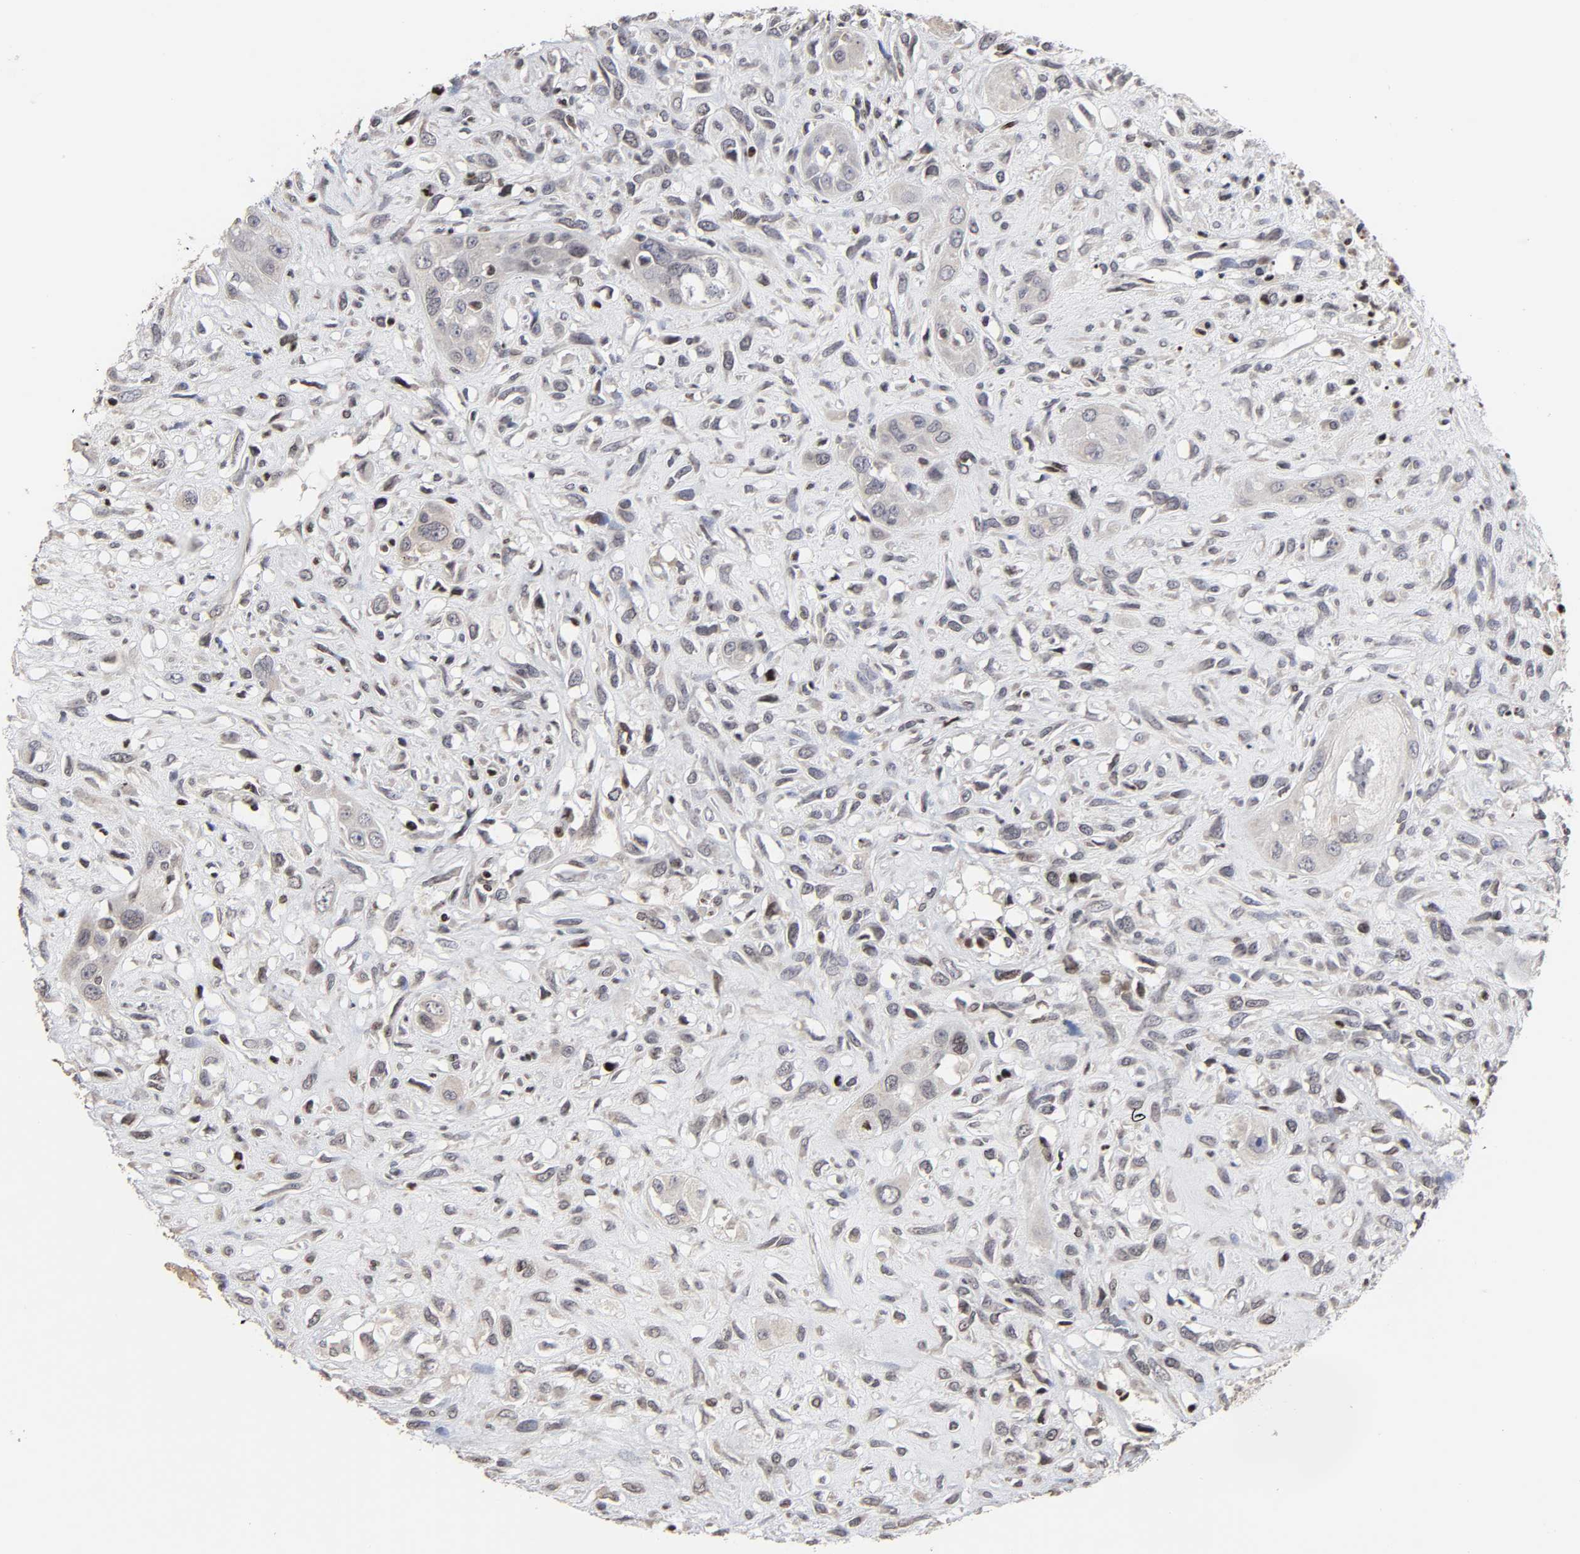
{"staining": {"intensity": "weak", "quantity": "<25%", "location": "cytoplasmic/membranous"}, "tissue": "head and neck cancer", "cell_type": "Tumor cells", "image_type": "cancer", "snomed": [{"axis": "morphology", "description": "Necrosis, NOS"}, {"axis": "morphology", "description": "Neoplasm, malignant, NOS"}, {"axis": "topography", "description": "Salivary gland"}, {"axis": "topography", "description": "Head-Neck"}], "caption": "The photomicrograph shows no staining of tumor cells in head and neck malignant neoplasm.", "gene": "ZNF473", "patient": {"sex": "male", "age": 43}}